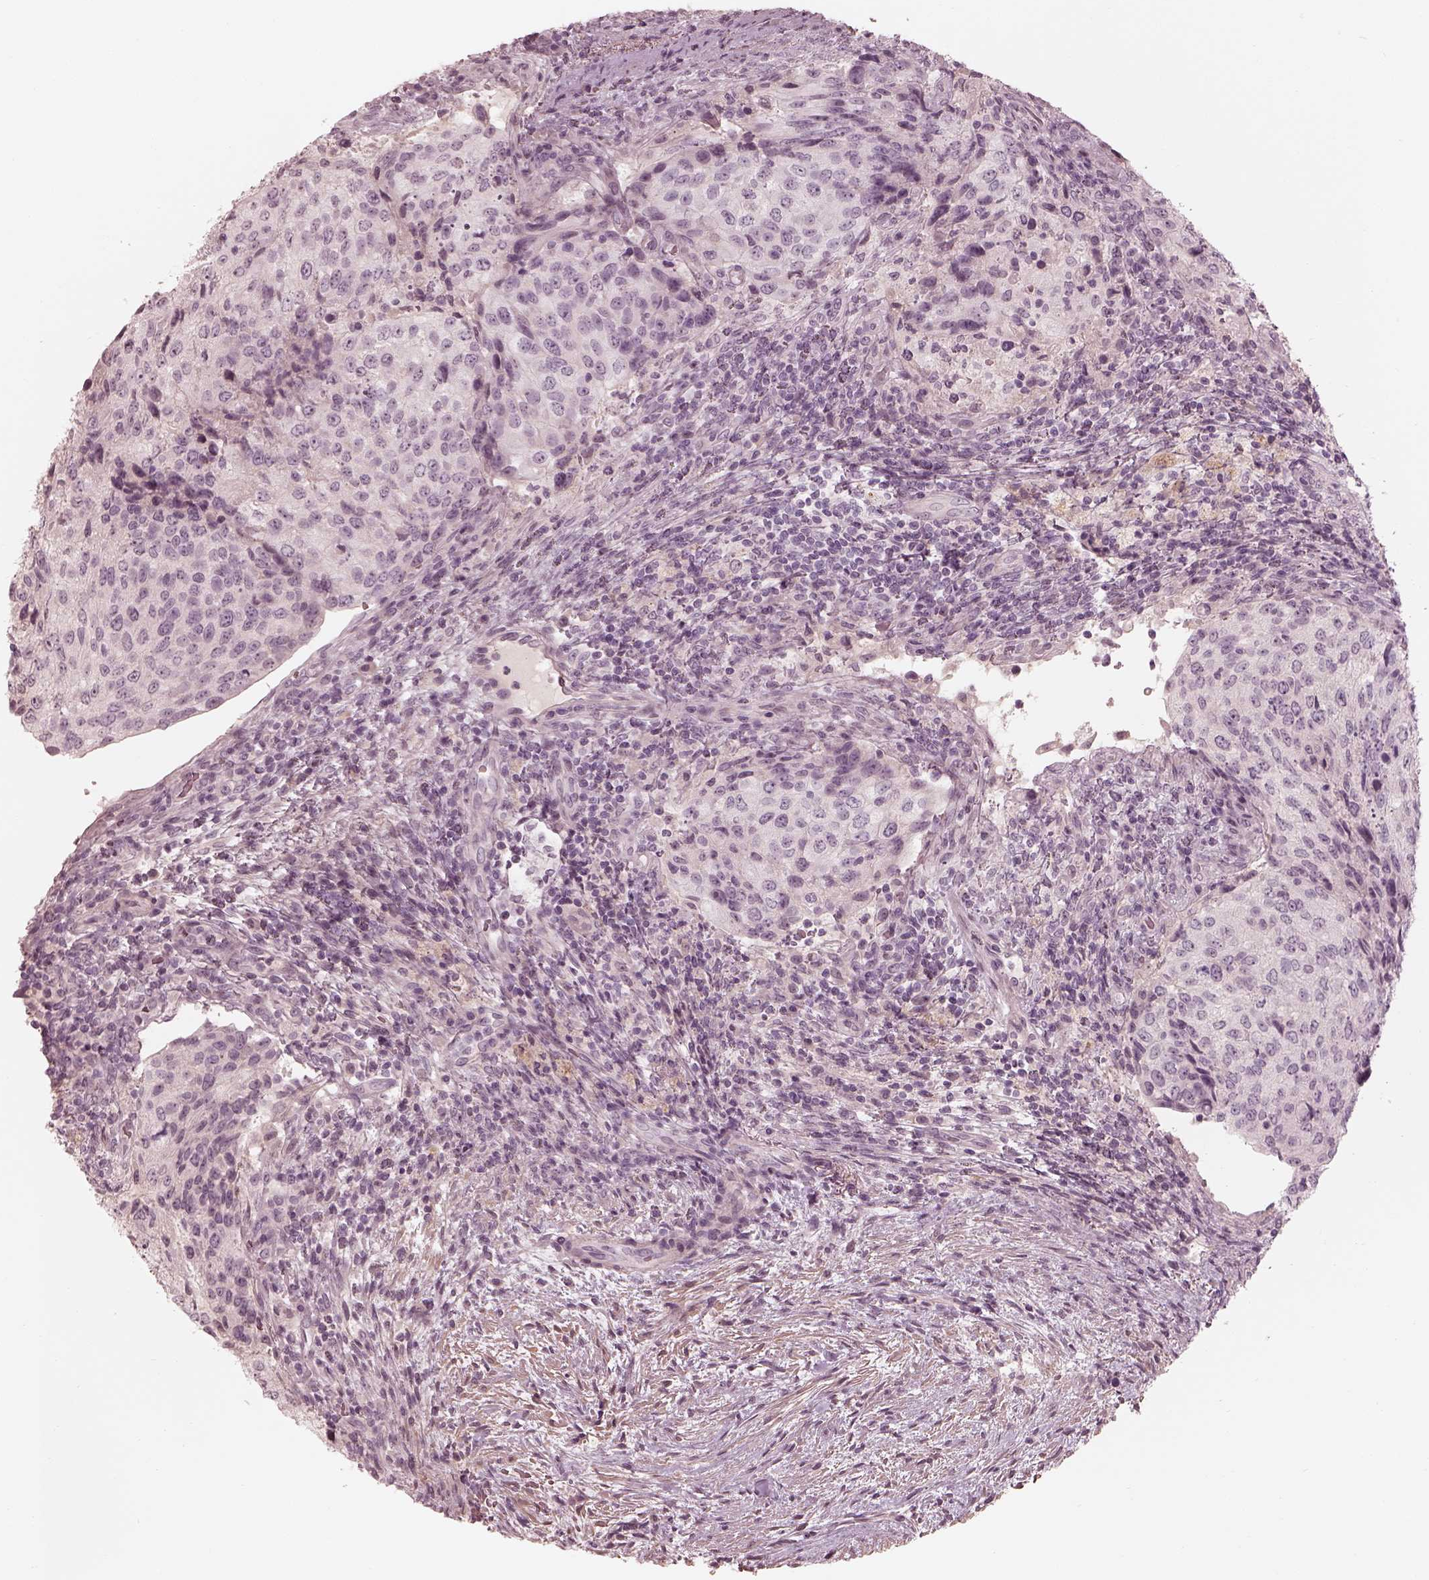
{"staining": {"intensity": "negative", "quantity": "none", "location": "none"}, "tissue": "urothelial cancer", "cell_type": "Tumor cells", "image_type": "cancer", "snomed": [{"axis": "morphology", "description": "Urothelial carcinoma, High grade"}, {"axis": "topography", "description": "Urinary bladder"}], "caption": "Immunohistochemistry (IHC) histopathology image of neoplastic tissue: urothelial cancer stained with DAB (3,3'-diaminobenzidine) displays no significant protein staining in tumor cells.", "gene": "ADRB3", "patient": {"sex": "female", "age": 78}}